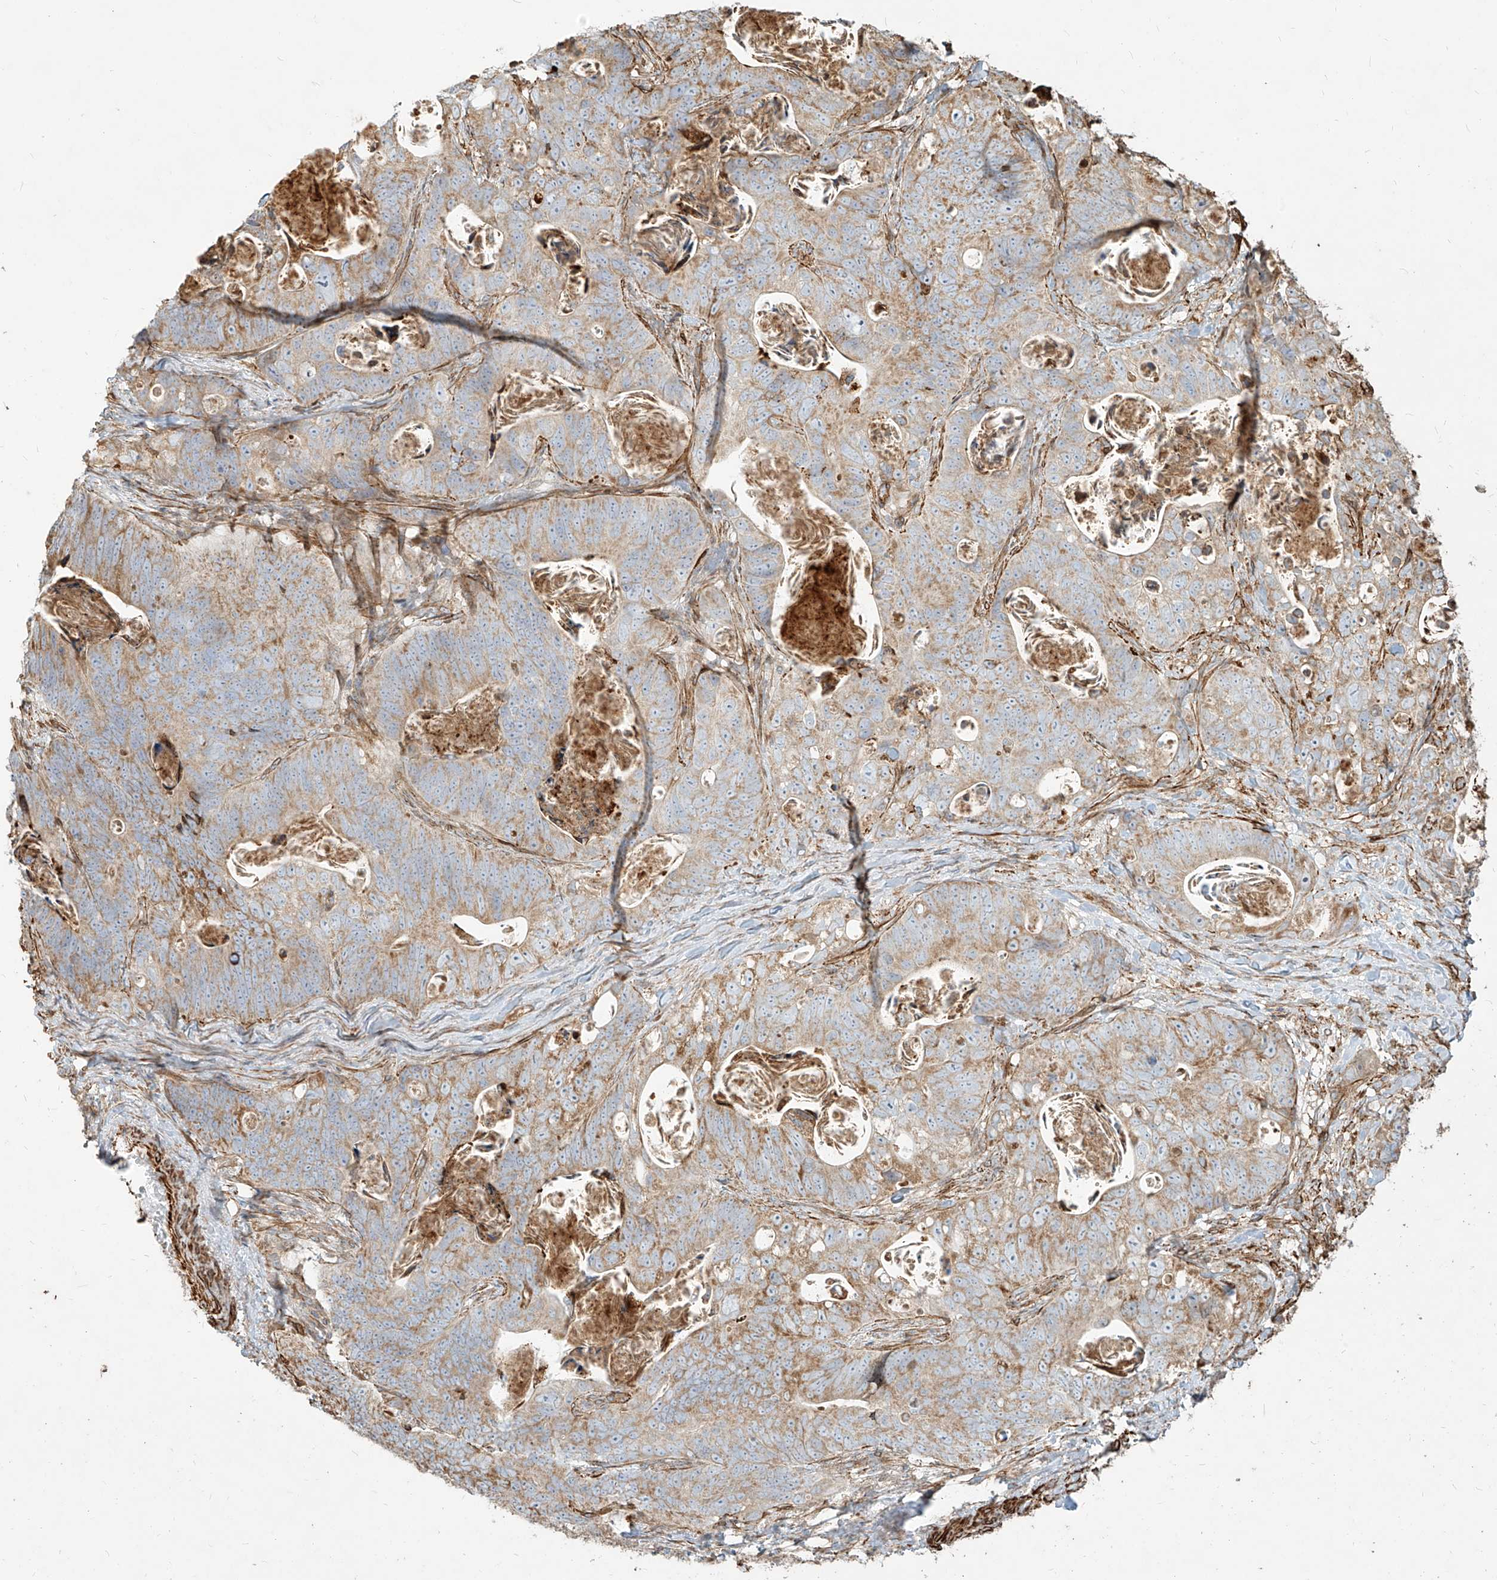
{"staining": {"intensity": "weak", "quantity": ">75%", "location": "cytoplasmic/membranous"}, "tissue": "stomach cancer", "cell_type": "Tumor cells", "image_type": "cancer", "snomed": [{"axis": "morphology", "description": "Normal tissue, NOS"}, {"axis": "morphology", "description": "Adenocarcinoma, NOS"}, {"axis": "topography", "description": "Stomach"}], "caption": "Immunohistochemical staining of stomach cancer reveals low levels of weak cytoplasmic/membranous protein staining in approximately >75% of tumor cells.", "gene": "MTX2", "patient": {"sex": "female", "age": 89}}